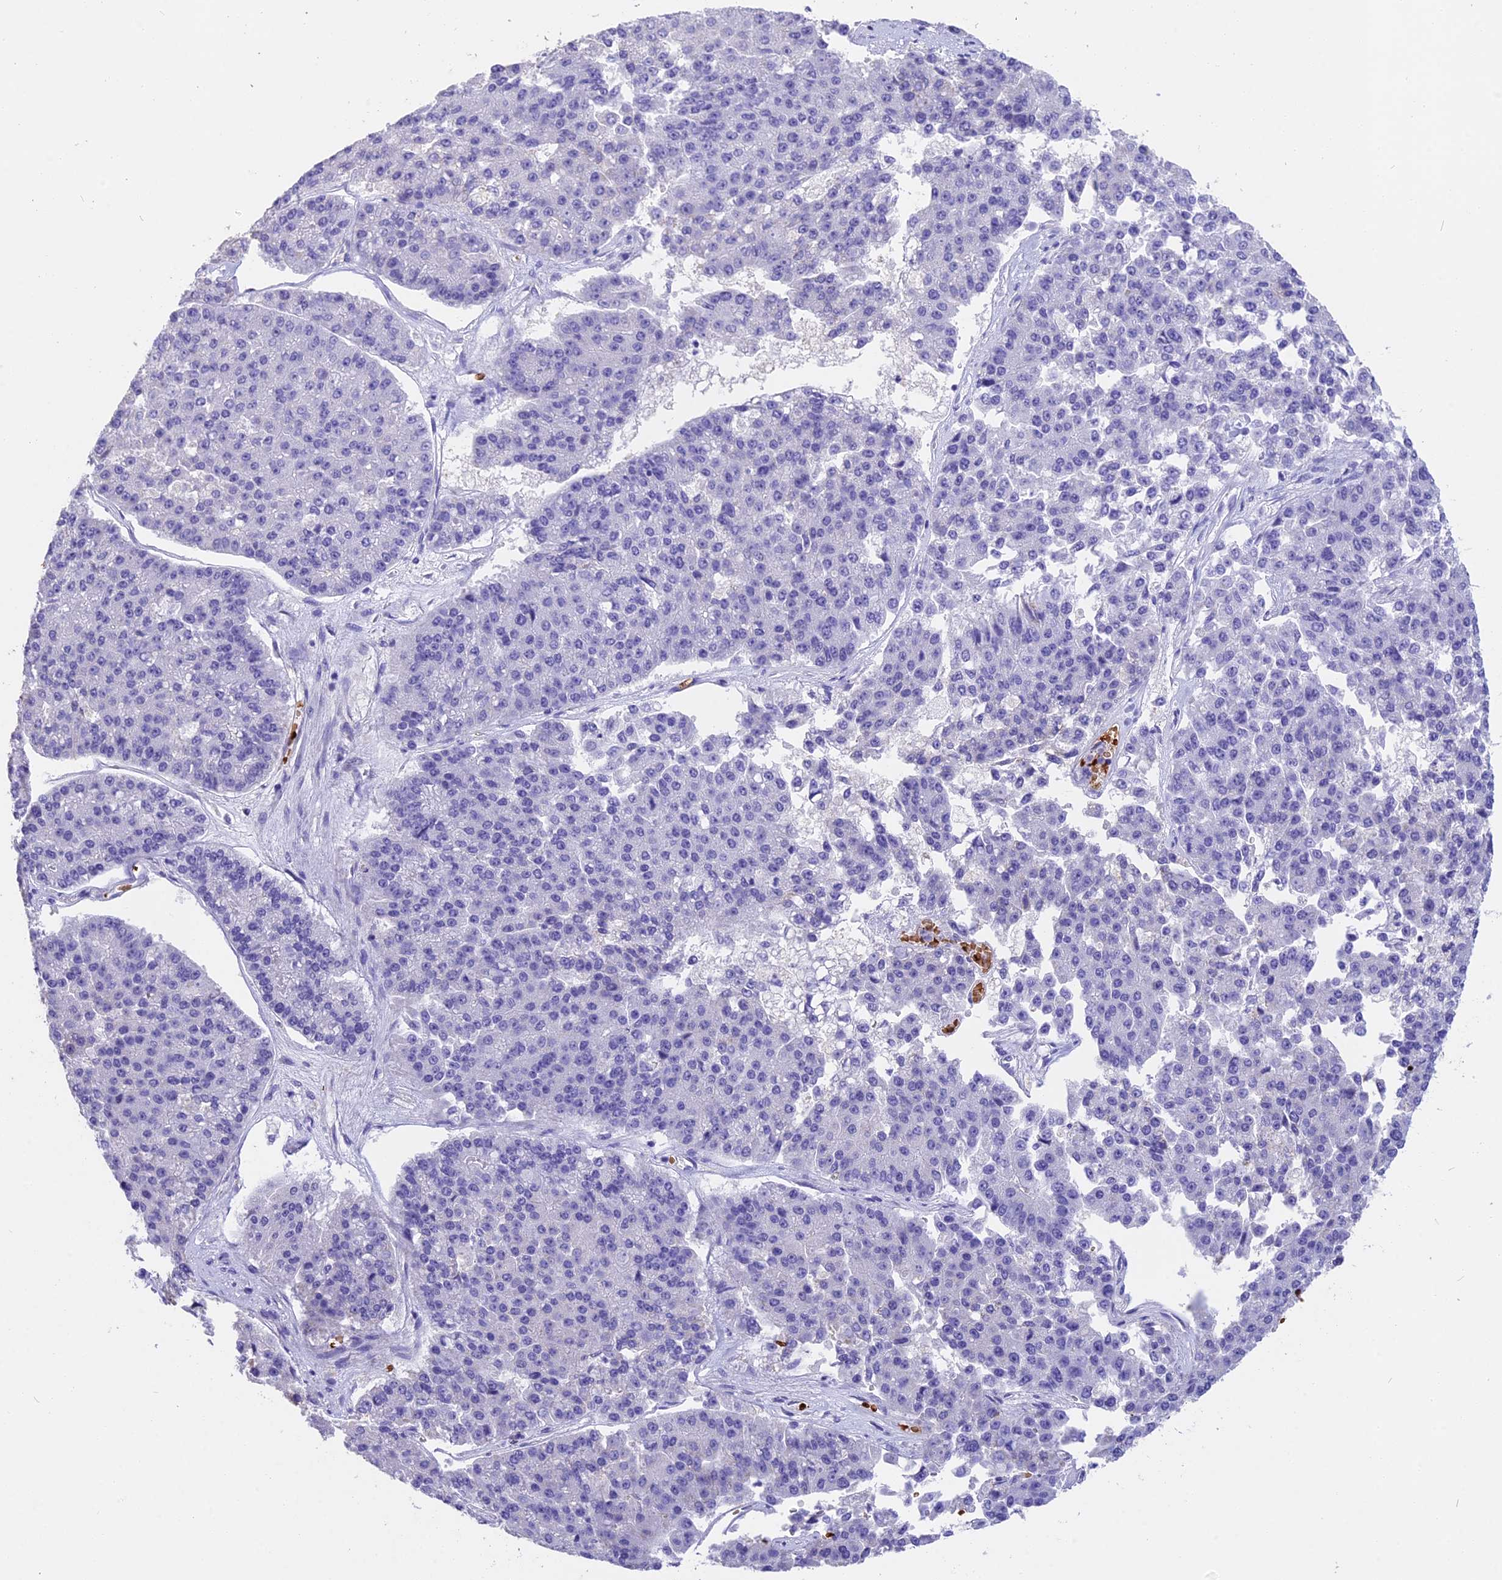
{"staining": {"intensity": "negative", "quantity": "none", "location": "none"}, "tissue": "pancreatic cancer", "cell_type": "Tumor cells", "image_type": "cancer", "snomed": [{"axis": "morphology", "description": "Adenocarcinoma, NOS"}, {"axis": "topography", "description": "Pancreas"}], "caption": "DAB (3,3'-diaminobenzidine) immunohistochemical staining of adenocarcinoma (pancreatic) exhibits no significant expression in tumor cells. (Brightfield microscopy of DAB (3,3'-diaminobenzidine) IHC at high magnification).", "gene": "TNNC2", "patient": {"sex": "male", "age": 50}}